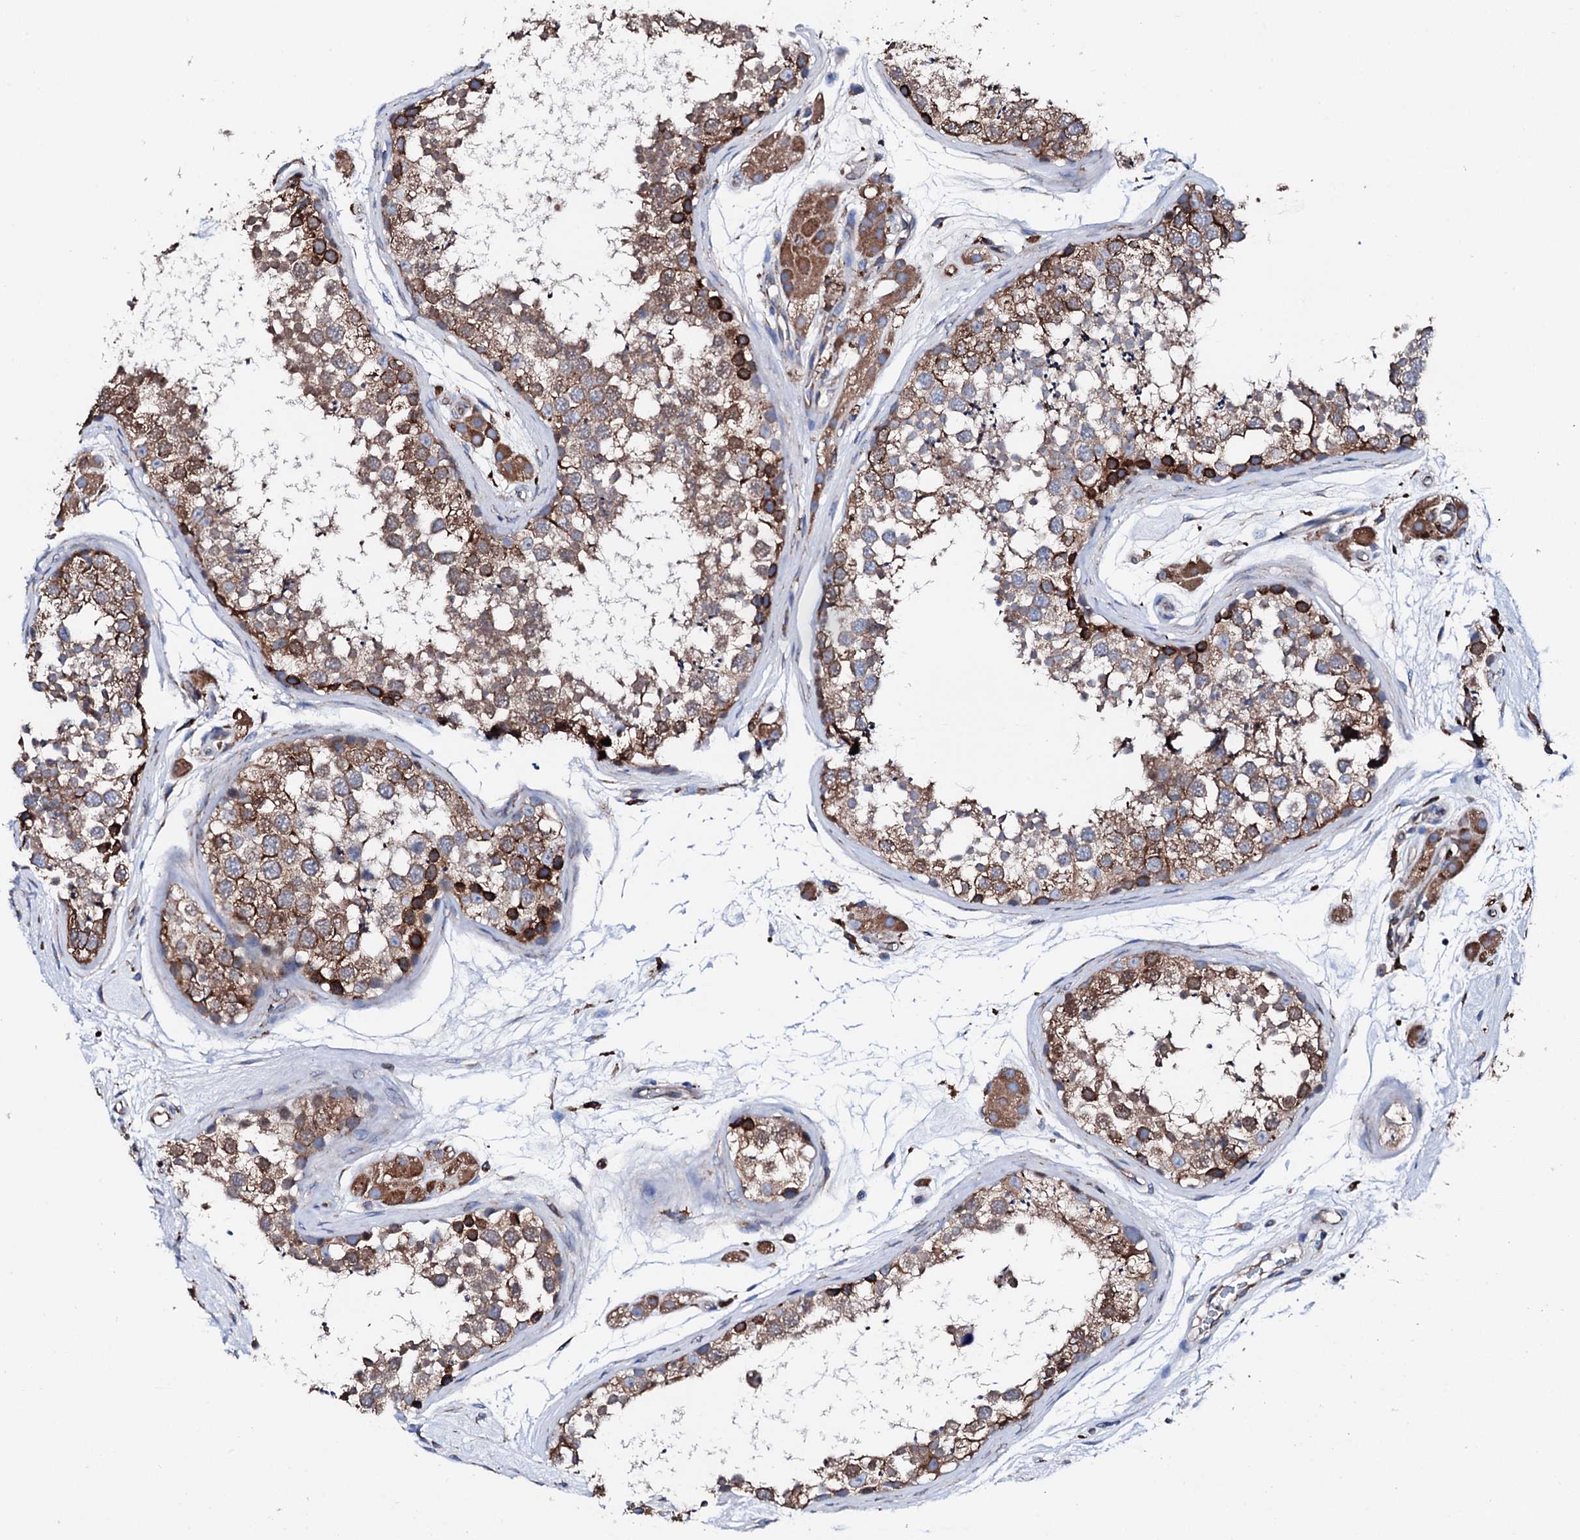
{"staining": {"intensity": "moderate", "quantity": ">75%", "location": "cytoplasmic/membranous"}, "tissue": "testis", "cell_type": "Cells in seminiferous ducts", "image_type": "normal", "snomed": [{"axis": "morphology", "description": "Normal tissue, NOS"}, {"axis": "topography", "description": "Testis"}], "caption": "Cells in seminiferous ducts reveal medium levels of moderate cytoplasmic/membranous expression in about >75% of cells in normal testis. (DAB (3,3'-diaminobenzidine) IHC, brown staining for protein, blue staining for nuclei).", "gene": "AMDHD1", "patient": {"sex": "male", "age": 56}}